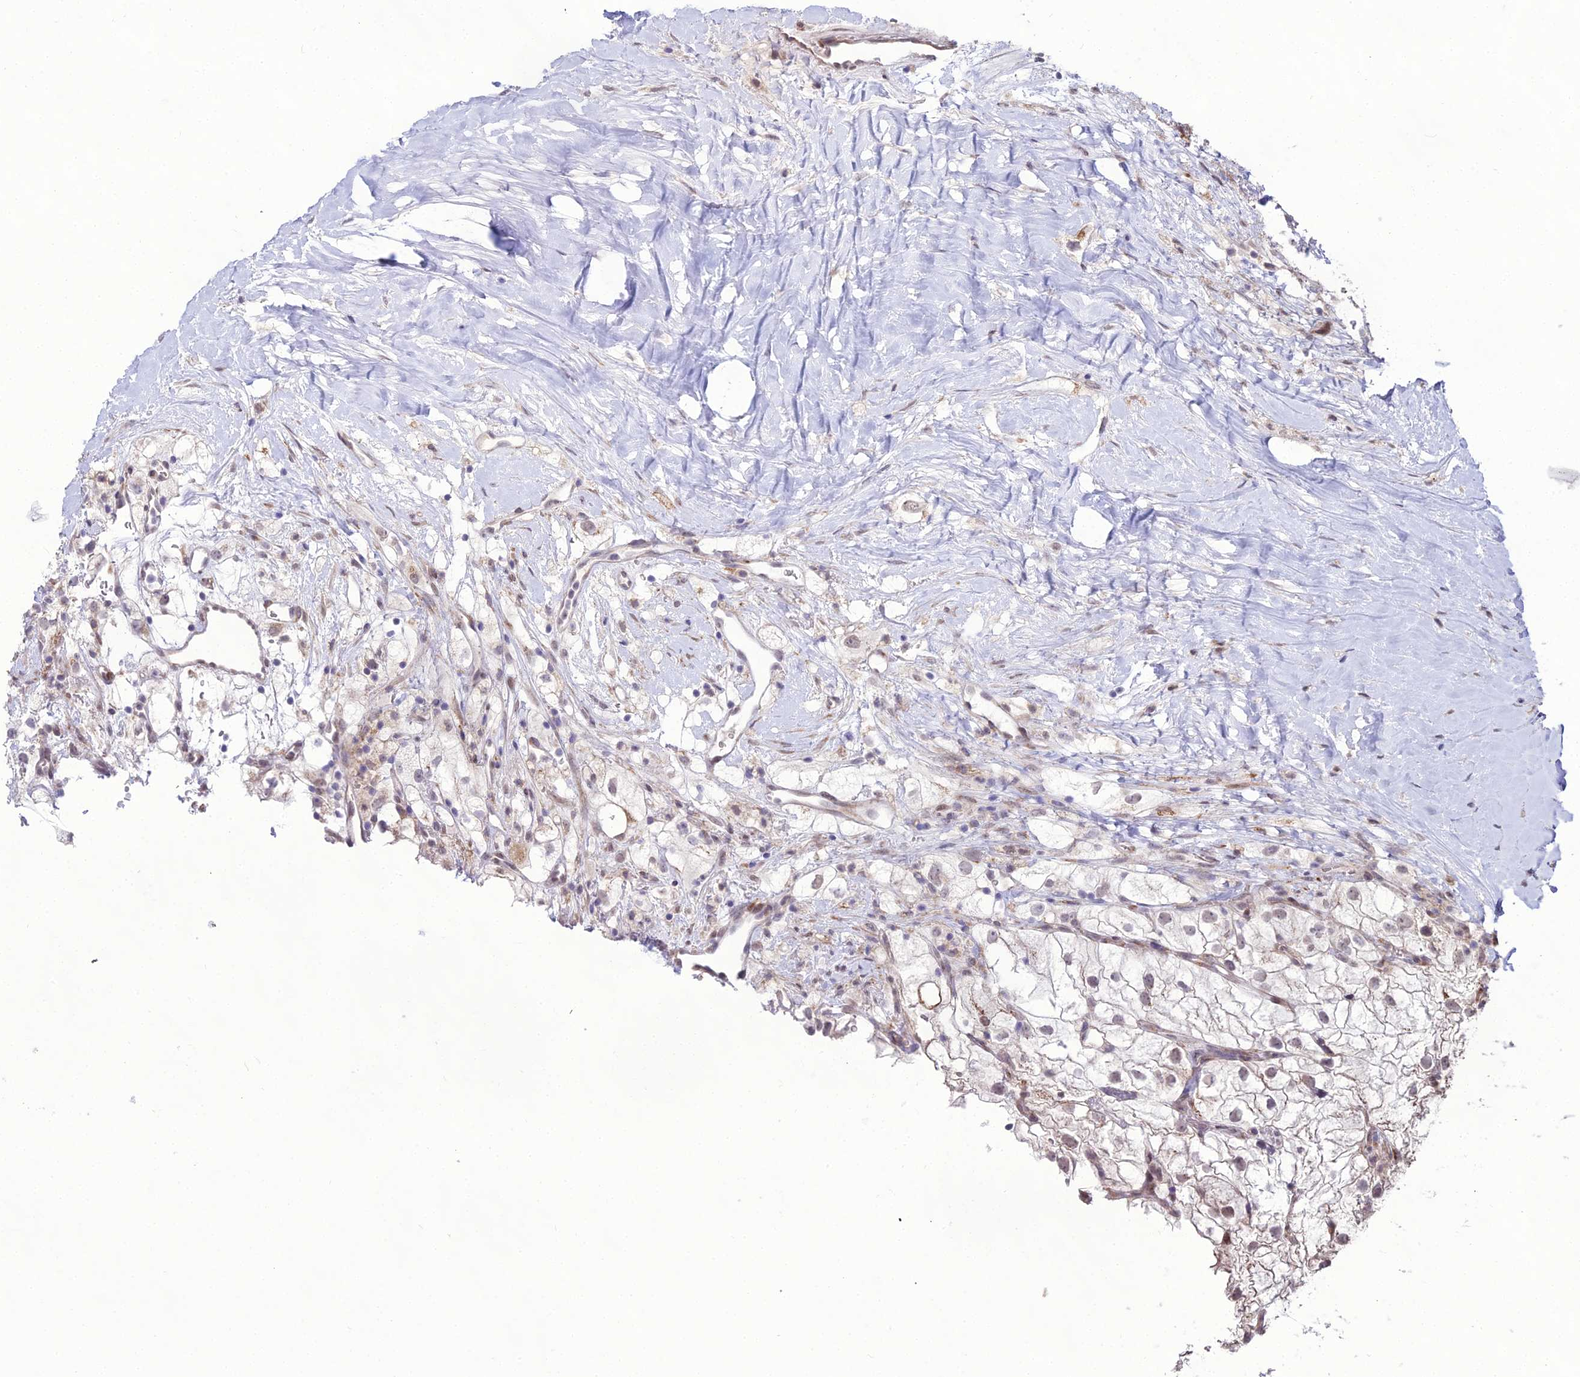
{"staining": {"intensity": "weak", "quantity": "<25%", "location": "cytoplasmic/membranous"}, "tissue": "renal cancer", "cell_type": "Tumor cells", "image_type": "cancer", "snomed": [{"axis": "morphology", "description": "Adenocarcinoma, NOS"}, {"axis": "topography", "description": "Kidney"}], "caption": "A micrograph of renal cancer stained for a protein shows no brown staining in tumor cells. Nuclei are stained in blue.", "gene": "TROAP", "patient": {"sex": "male", "age": 59}}